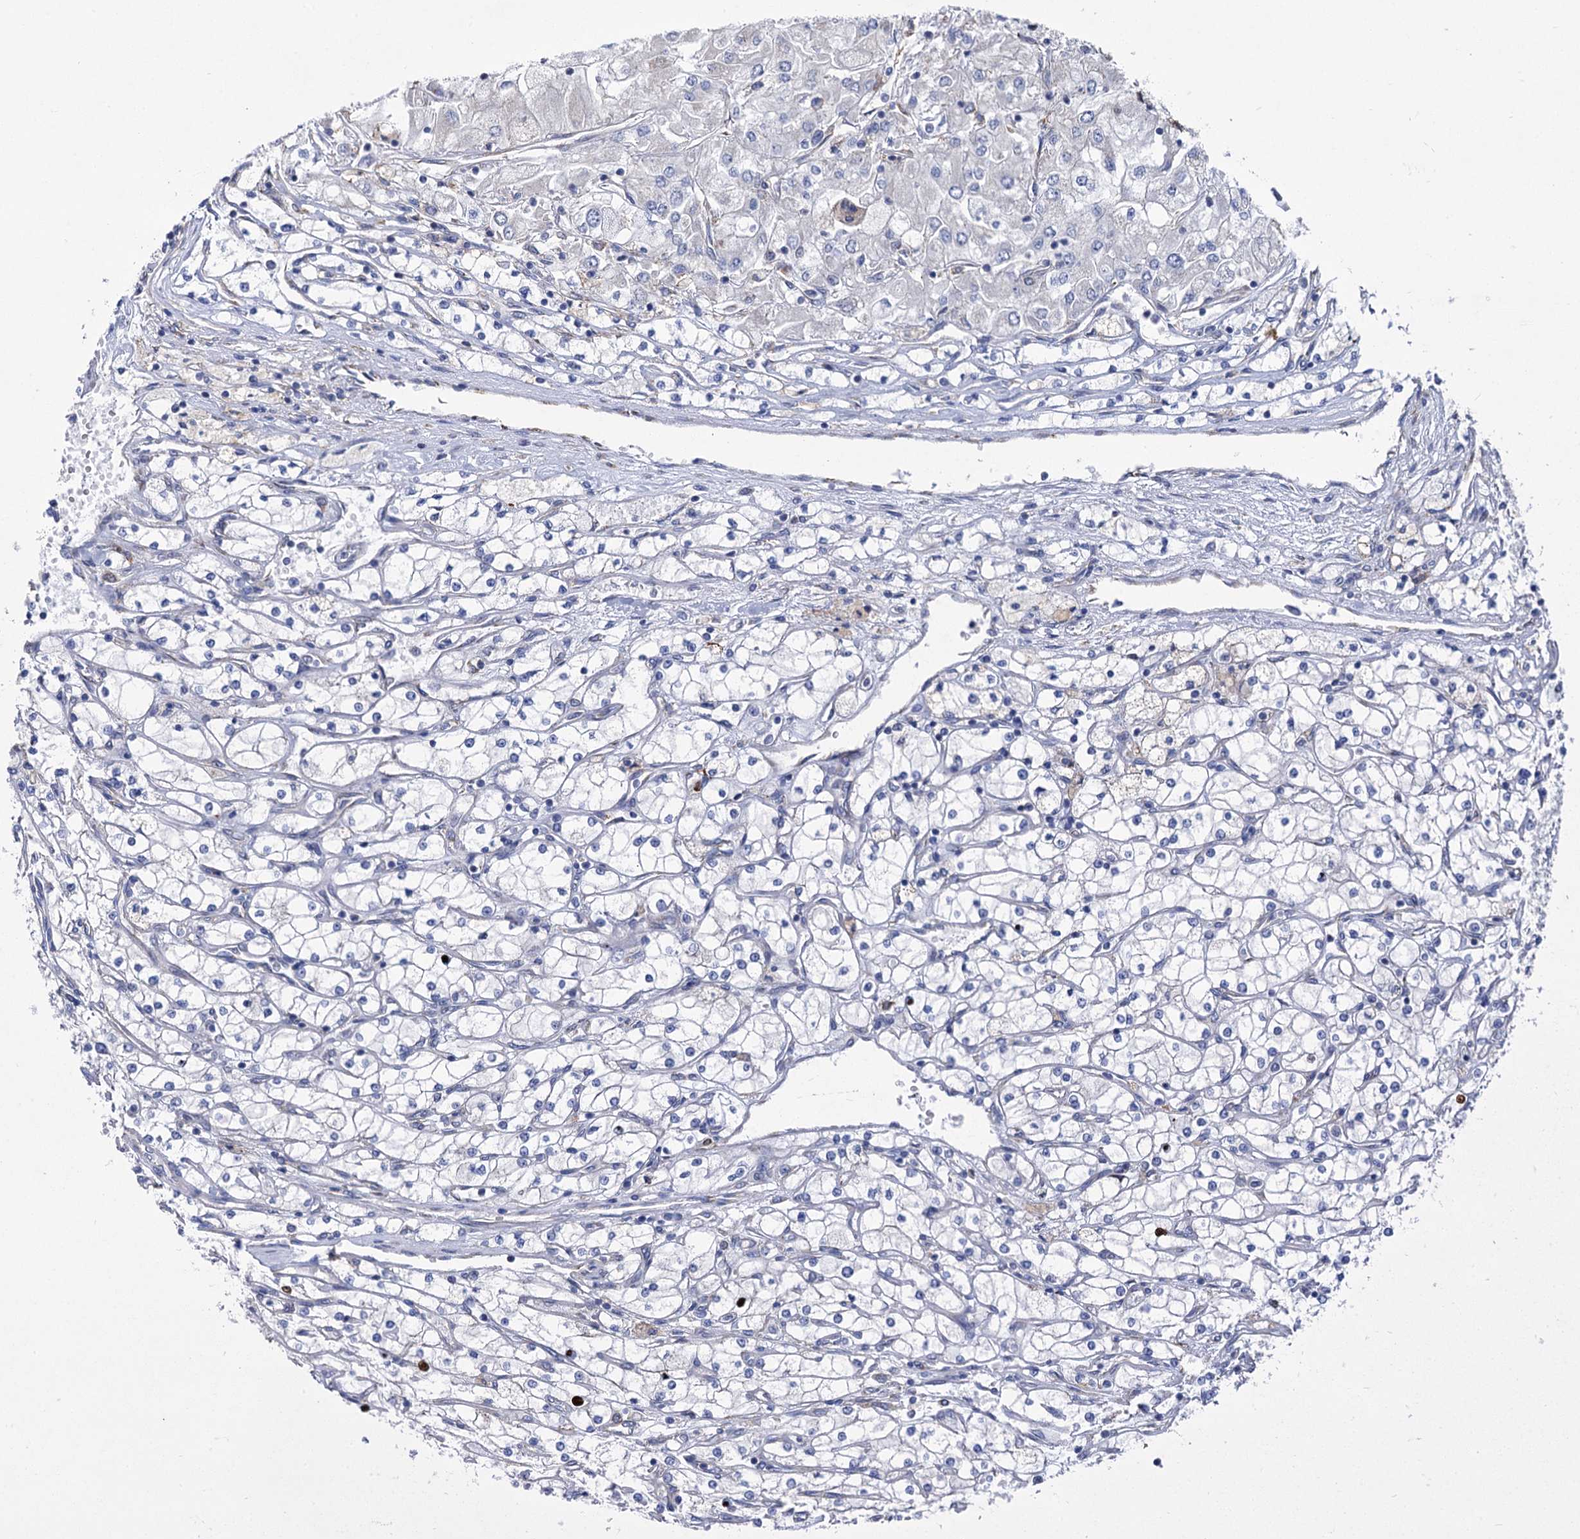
{"staining": {"intensity": "negative", "quantity": "none", "location": "none"}, "tissue": "renal cancer", "cell_type": "Tumor cells", "image_type": "cancer", "snomed": [{"axis": "morphology", "description": "Adenocarcinoma, NOS"}, {"axis": "topography", "description": "Kidney"}], "caption": "Immunohistochemistry (IHC) micrograph of neoplastic tissue: renal cancer (adenocarcinoma) stained with DAB (3,3'-diaminobenzidine) demonstrates no significant protein expression in tumor cells.", "gene": "PRSS35", "patient": {"sex": "male", "age": 80}}